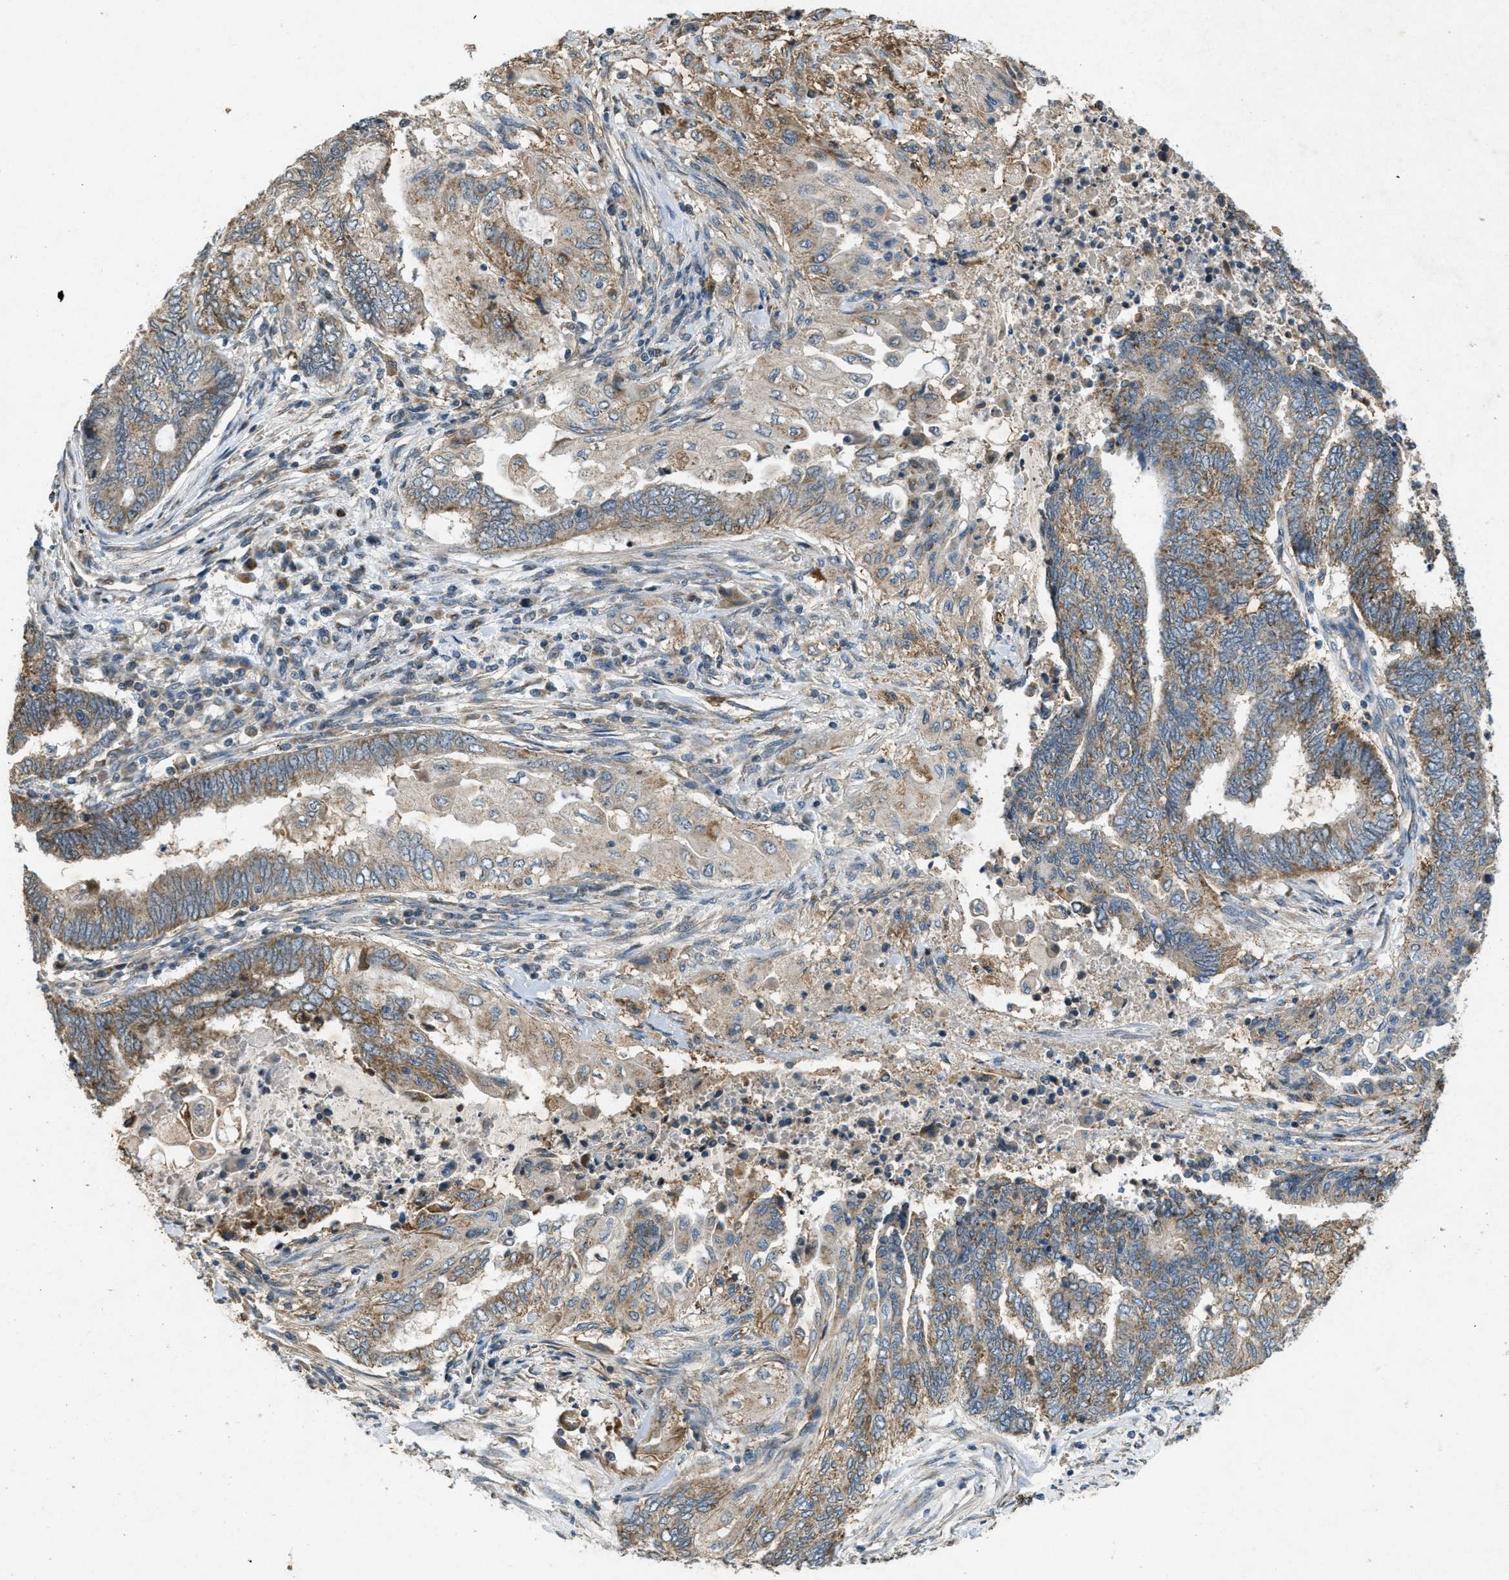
{"staining": {"intensity": "moderate", "quantity": ">75%", "location": "cytoplasmic/membranous"}, "tissue": "endometrial cancer", "cell_type": "Tumor cells", "image_type": "cancer", "snomed": [{"axis": "morphology", "description": "Adenocarcinoma, NOS"}, {"axis": "topography", "description": "Uterus"}, {"axis": "topography", "description": "Endometrium"}], "caption": "Immunohistochemistry image of neoplastic tissue: endometrial cancer (adenocarcinoma) stained using immunohistochemistry (IHC) exhibits medium levels of moderate protein expression localized specifically in the cytoplasmic/membranous of tumor cells, appearing as a cytoplasmic/membranous brown color.", "gene": "PPP1R15A", "patient": {"sex": "female", "age": 70}}